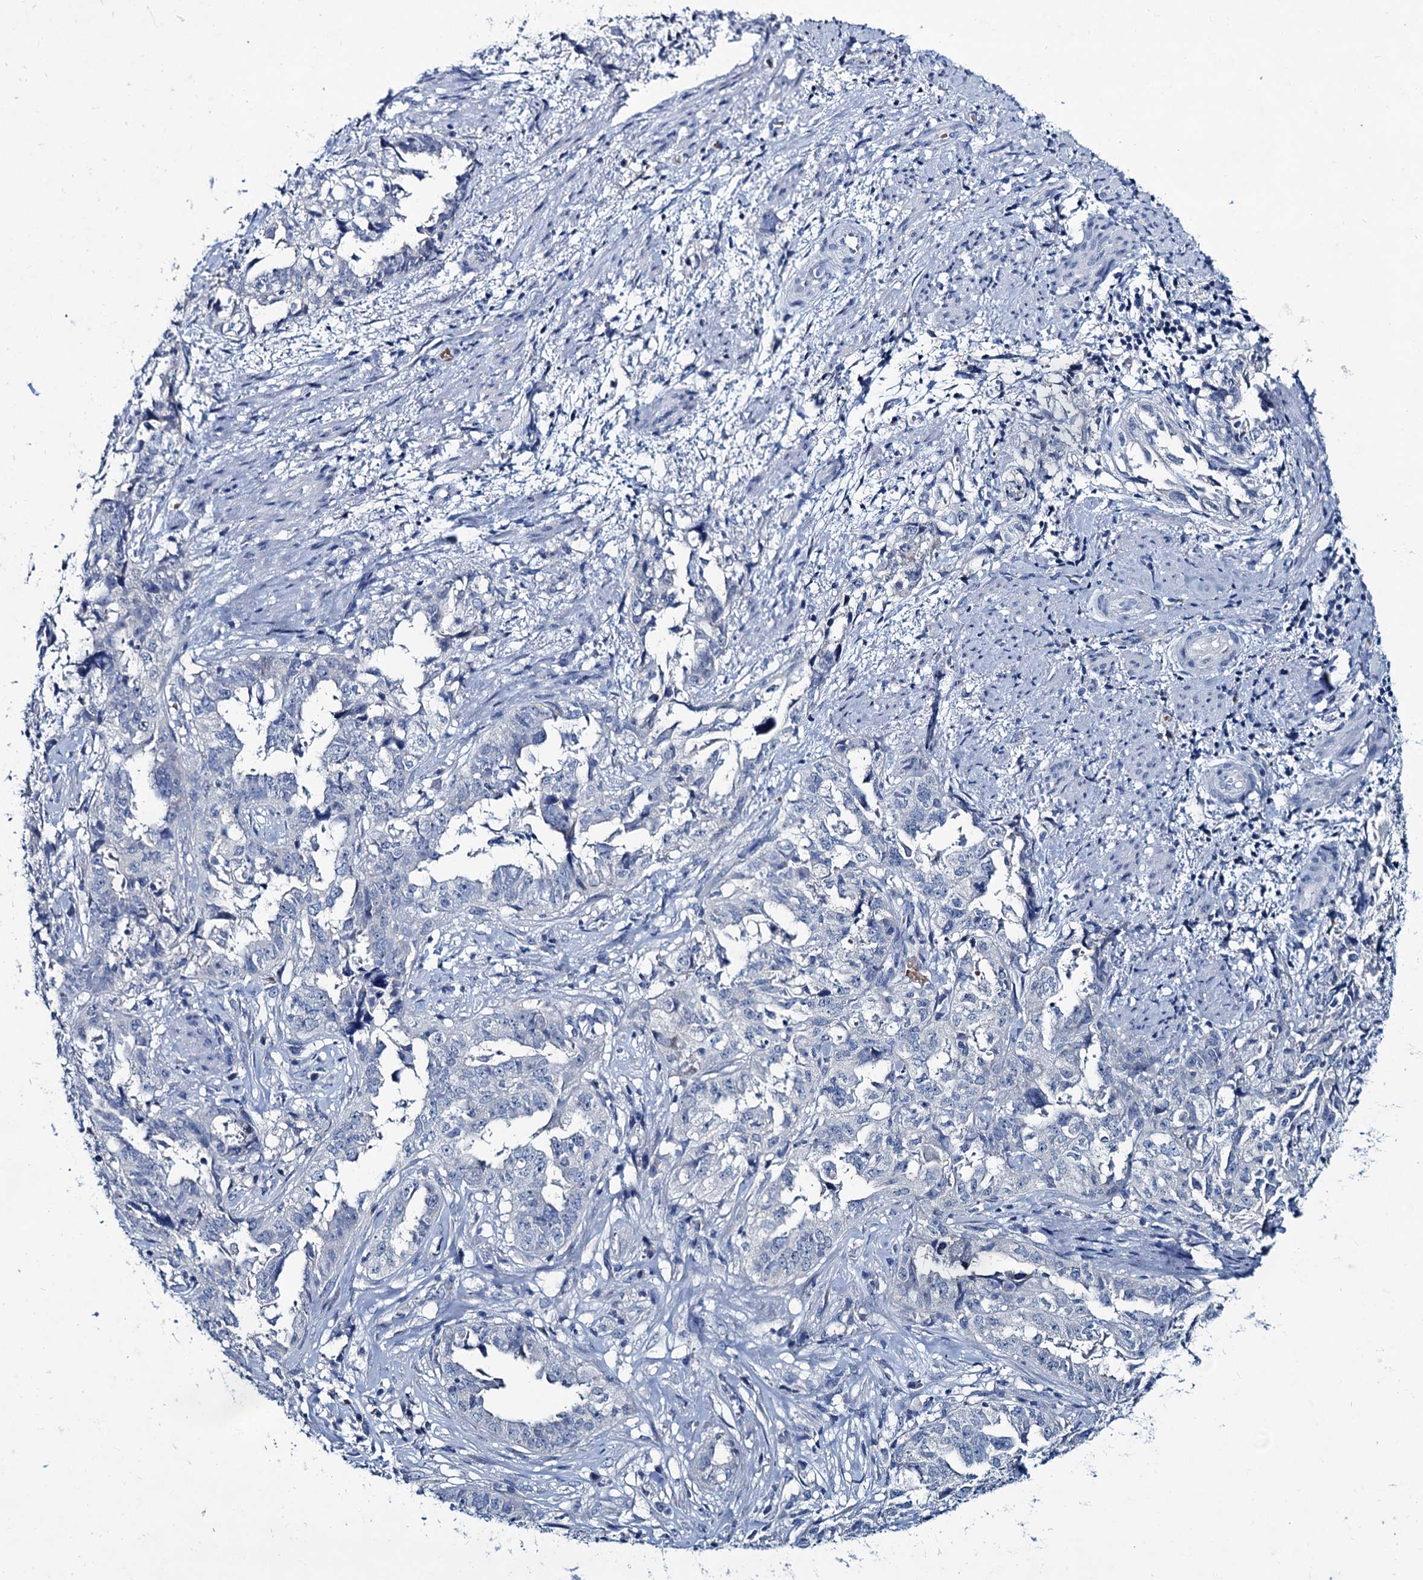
{"staining": {"intensity": "negative", "quantity": "none", "location": "none"}, "tissue": "endometrial cancer", "cell_type": "Tumor cells", "image_type": "cancer", "snomed": [{"axis": "morphology", "description": "Adenocarcinoma, NOS"}, {"axis": "topography", "description": "Endometrium"}], "caption": "Protein analysis of adenocarcinoma (endometrial) displays no significant expression in tumor cells. (Immunohistochemistry (ihc), brightfield microscopy, high magnification).", "gene": "RTKN2", "patient": {"sex": "female", "age": 65}}